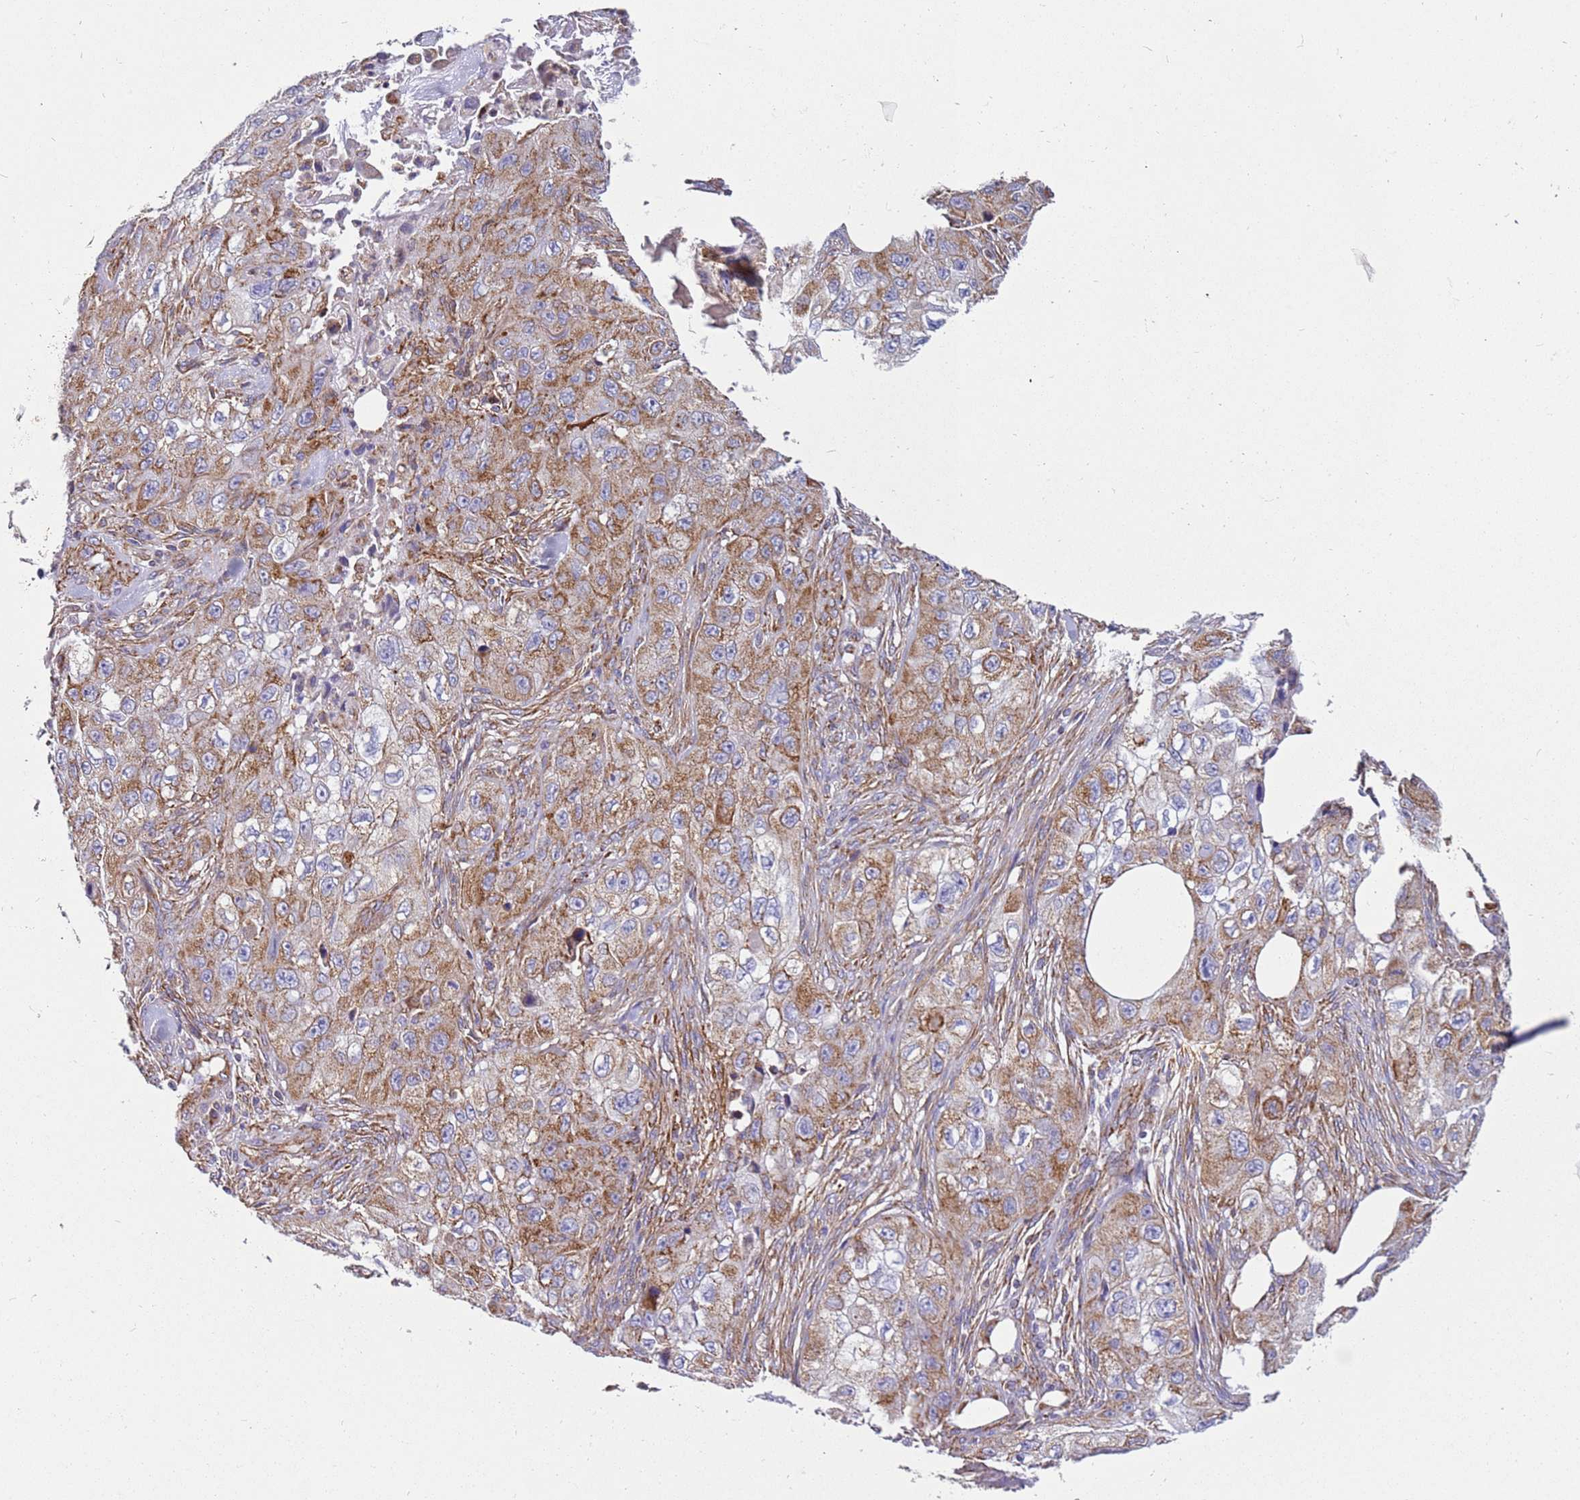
{"staining": {"intensity": "moderate", "quantity": ">75%", "location": "cytoplasmic/membranous"}, "tissue": "skin cancer", "cell_type": "Tumor cells", "image_type": "cancer", "snomed": [{"axis": "morphology", "description": "Squamous cell carcinoma, NOS"}, {"axis": "topography", "description": "Skin"}, {"axis": "topography", "description": "Subcutis"}], "caption": "Skin squamous cell carcinoma was stained to show a protein in brown. There is medium levels of moderate cytoplasmic/membranous staining in approximately >75% of tumor cells. The staining was performed using DAB, with brown indicating positive protein expression. Nuclei are stained blue with hematoxylin.", "gene": "MRPL20", "patient": {"sex": "male", "age": 73}}